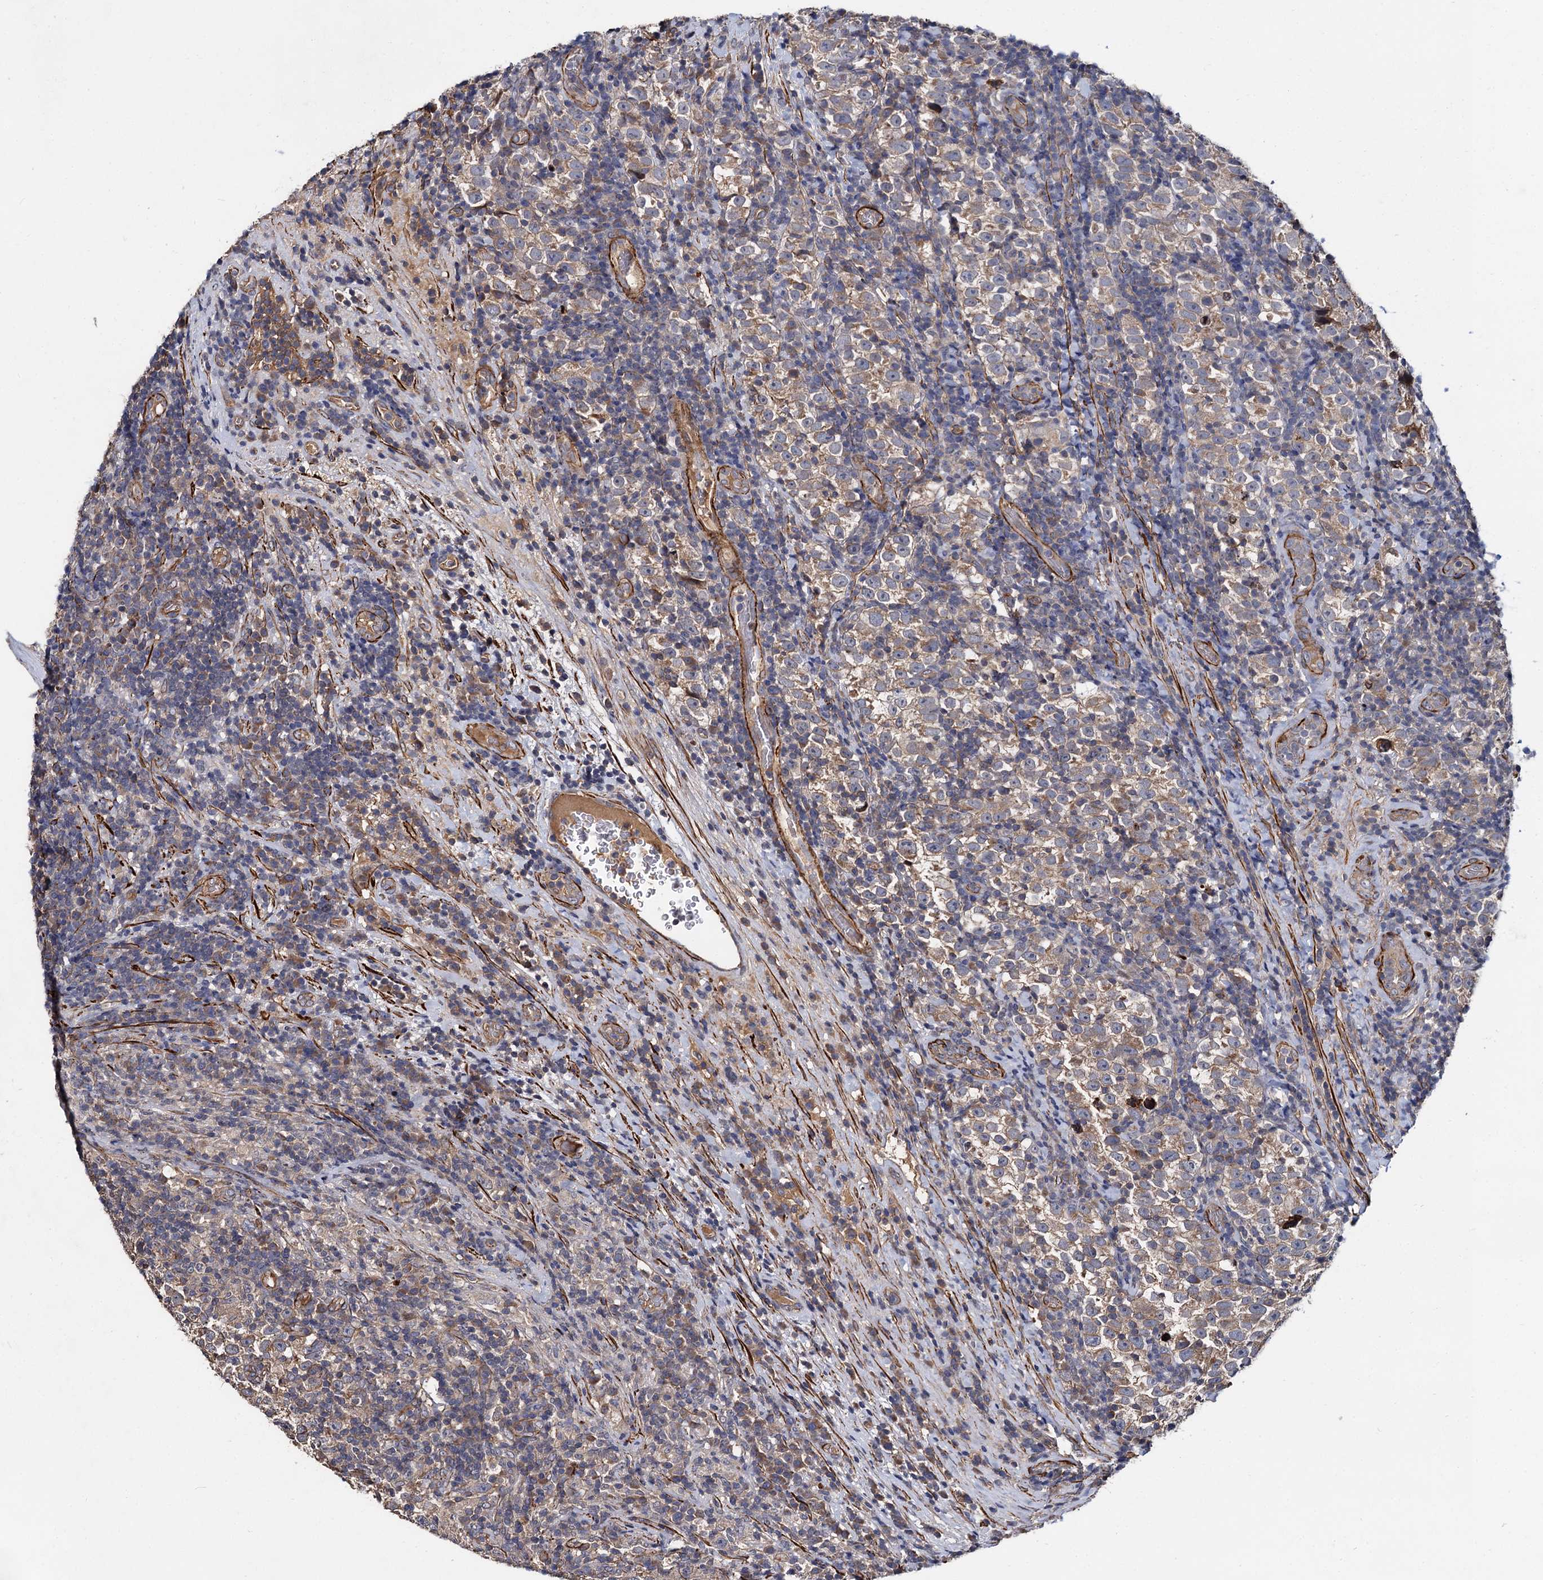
{"staining": {"intensity": "weak", "quantity": ">75%", "location": "cytoplasmic/membranous"}, "tissue": "testis cancer", "cell_type": "Tumor cells", "image_type": "cancer", "snomed": [{"axis": "morphology", "description": "Normal tissue, NOS"}, {"axis": "morphology", "description": "Seminoma, NOS"}, {"axis": "topography", "description": "Testis"}], "caption": "DAB immunohistochemical staining of human seminoma (testis) demonstrates weak cytoplasmic/membranous protein staining in approximately >75% of tumor cells. The staining was performed using DAB (3,3'-diaminobenzidine), with brown indicating positive protein expression. Nuclei are stained blue with hematoxylin.", "gene": "ISM2", "patient": {"sex": "male", "age": 43}}